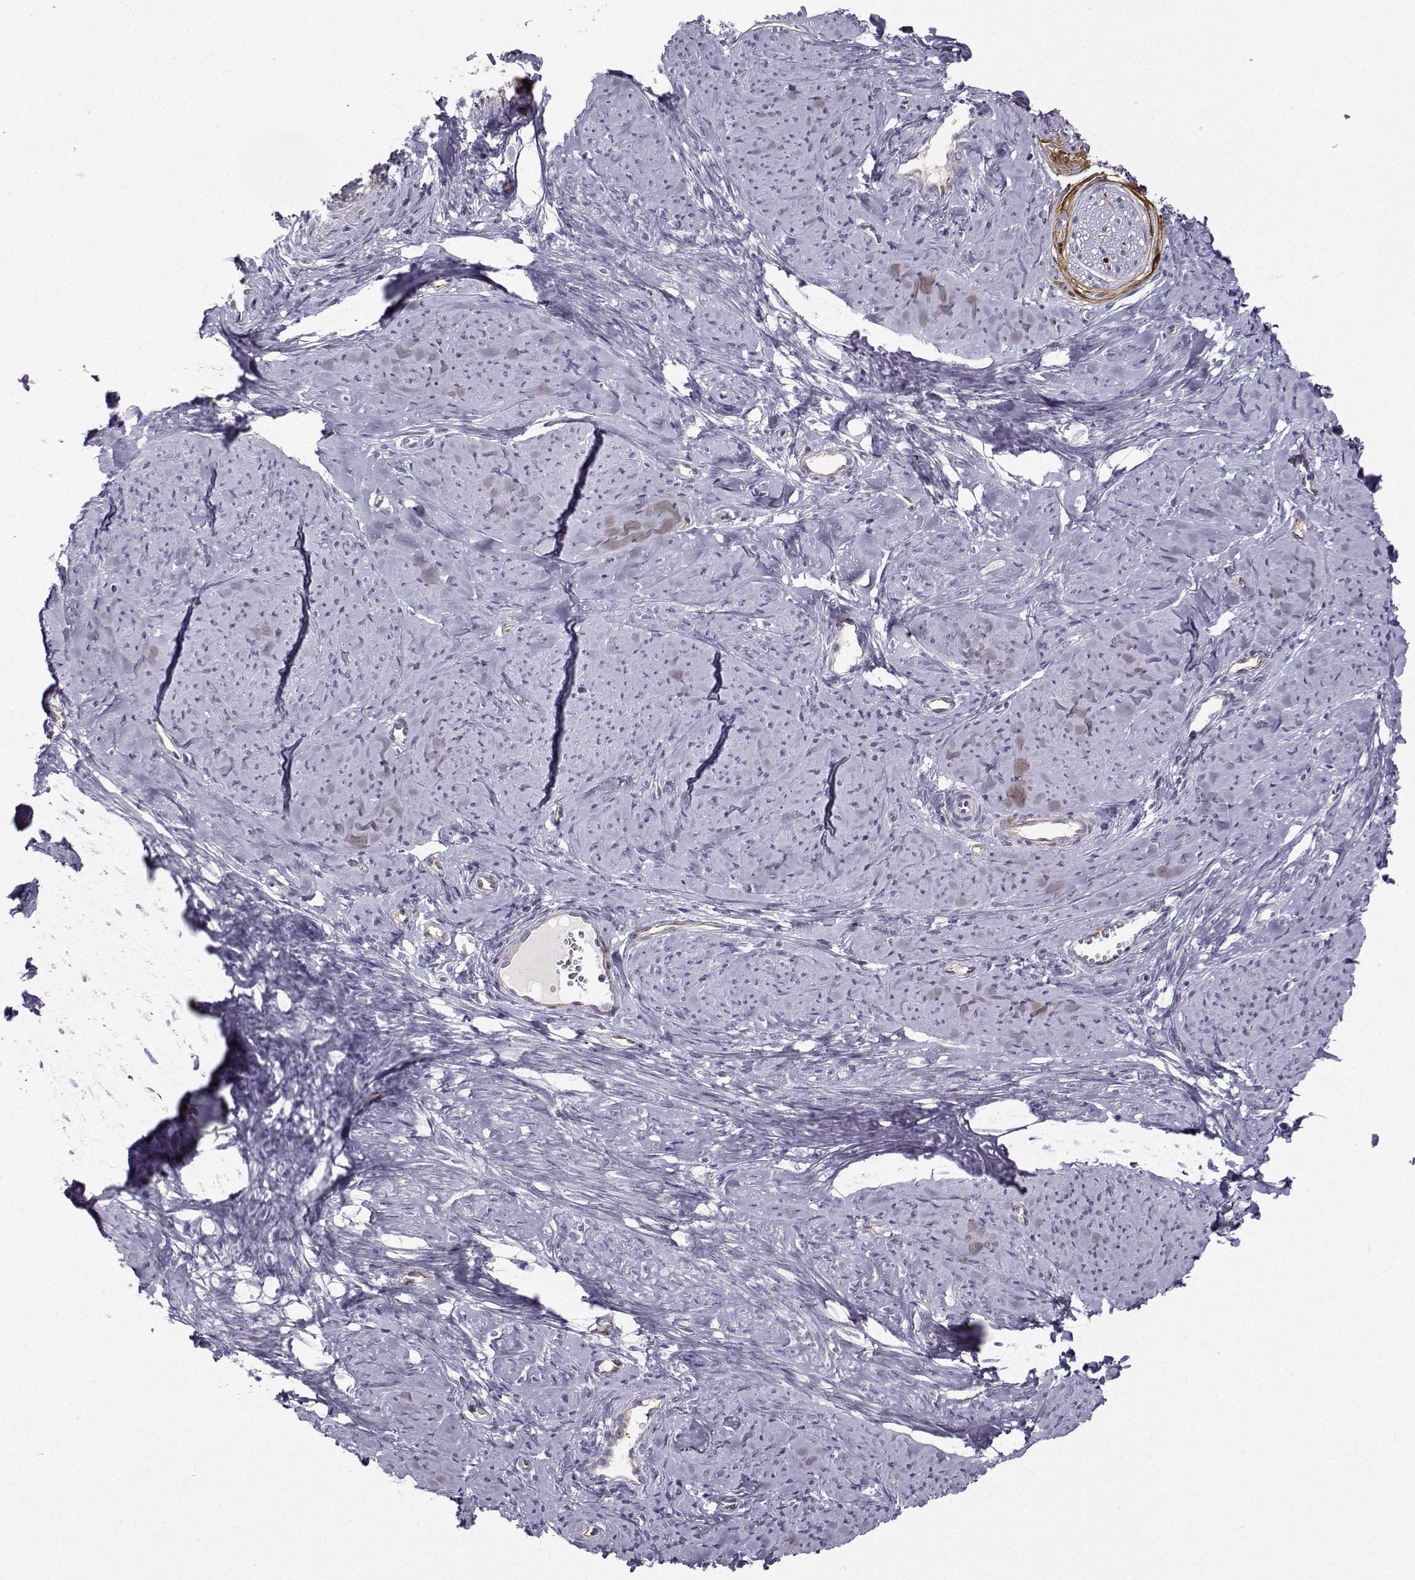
{"staining": {"intensity": "moderate", "quantity": "<25%", "location": "cytoplasmic/membranous"}, "tissue": "smooth muscle", "cell_type": "Smooth muscle cells", "image_type": "normal", "snomed": [{"axis": "morphology", "description": "Normal tissue, NOS"}, {"axis": "topography", "description": "Smooth muscle"}], "caption": "Moderate cytoplasmic/membranous positivity for a protein is identified in about <25% of smooth muscle cells of benign smooth muscle using immunohistochemistry (IHC).", "gene": "NQO1", "patient": {"sex": "female", "age": 48}}